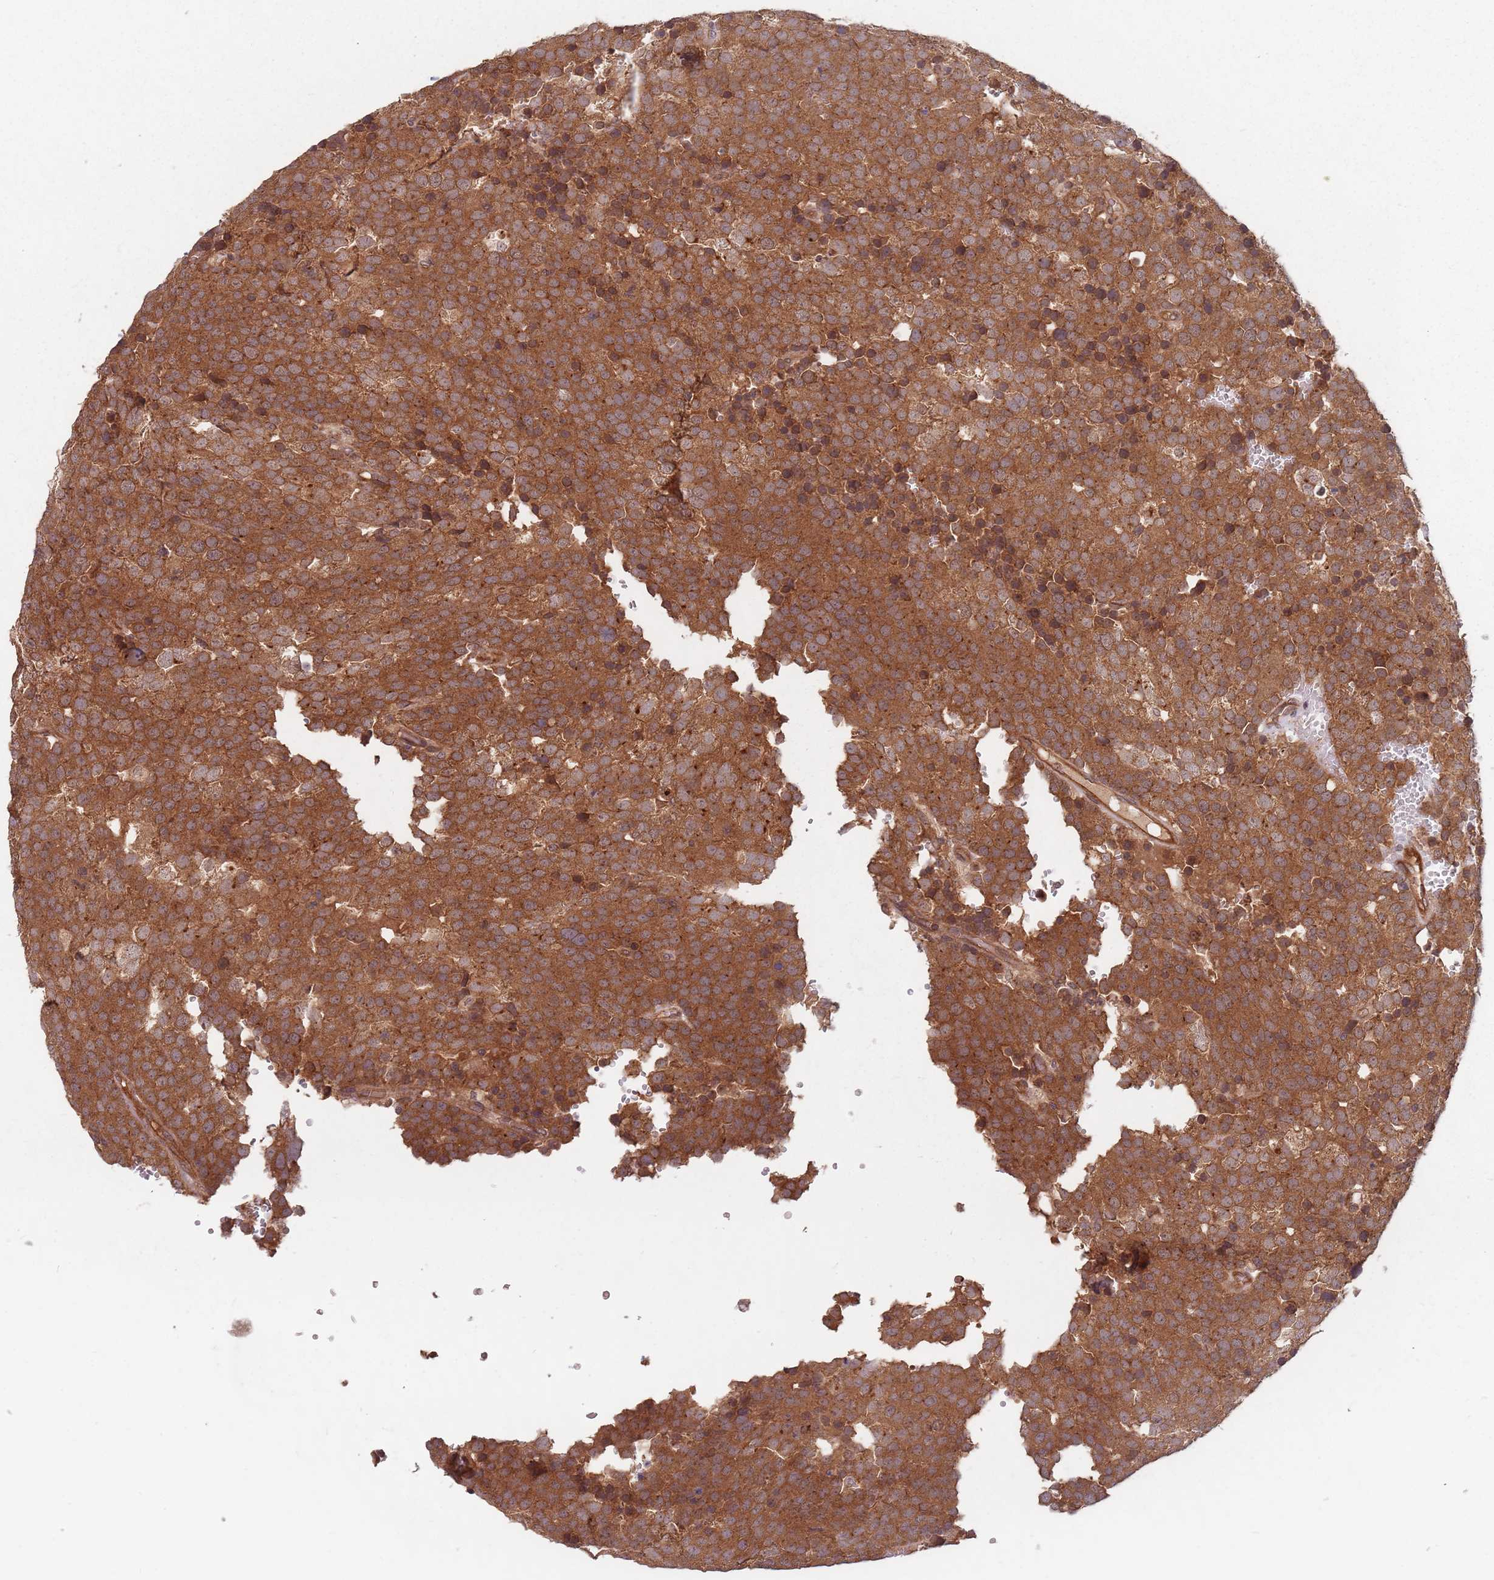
{"staining": {"intensity": "strong", "quantity": ">75%", "location": "cytoplasmic/membranous"}, "tissue": "testis cancer", "cell_type": "Tumor cells", "image_type": "cancer", "snomed": [{"axis": "morphology", "description": "Seminoma, NOS"}, {"axis": "topography", "description": "Testis"}], "caption": "Brown immunohistochemical staining in human testis cancer demonstrates strong cytoplasmic/membranous positivity in about >75% of tumor cells. (brown staining indicates protein expression, while blue staining denotes nuclei).", "gene": "C3orf14", "patient": {"sex": "male", "age": 71}}